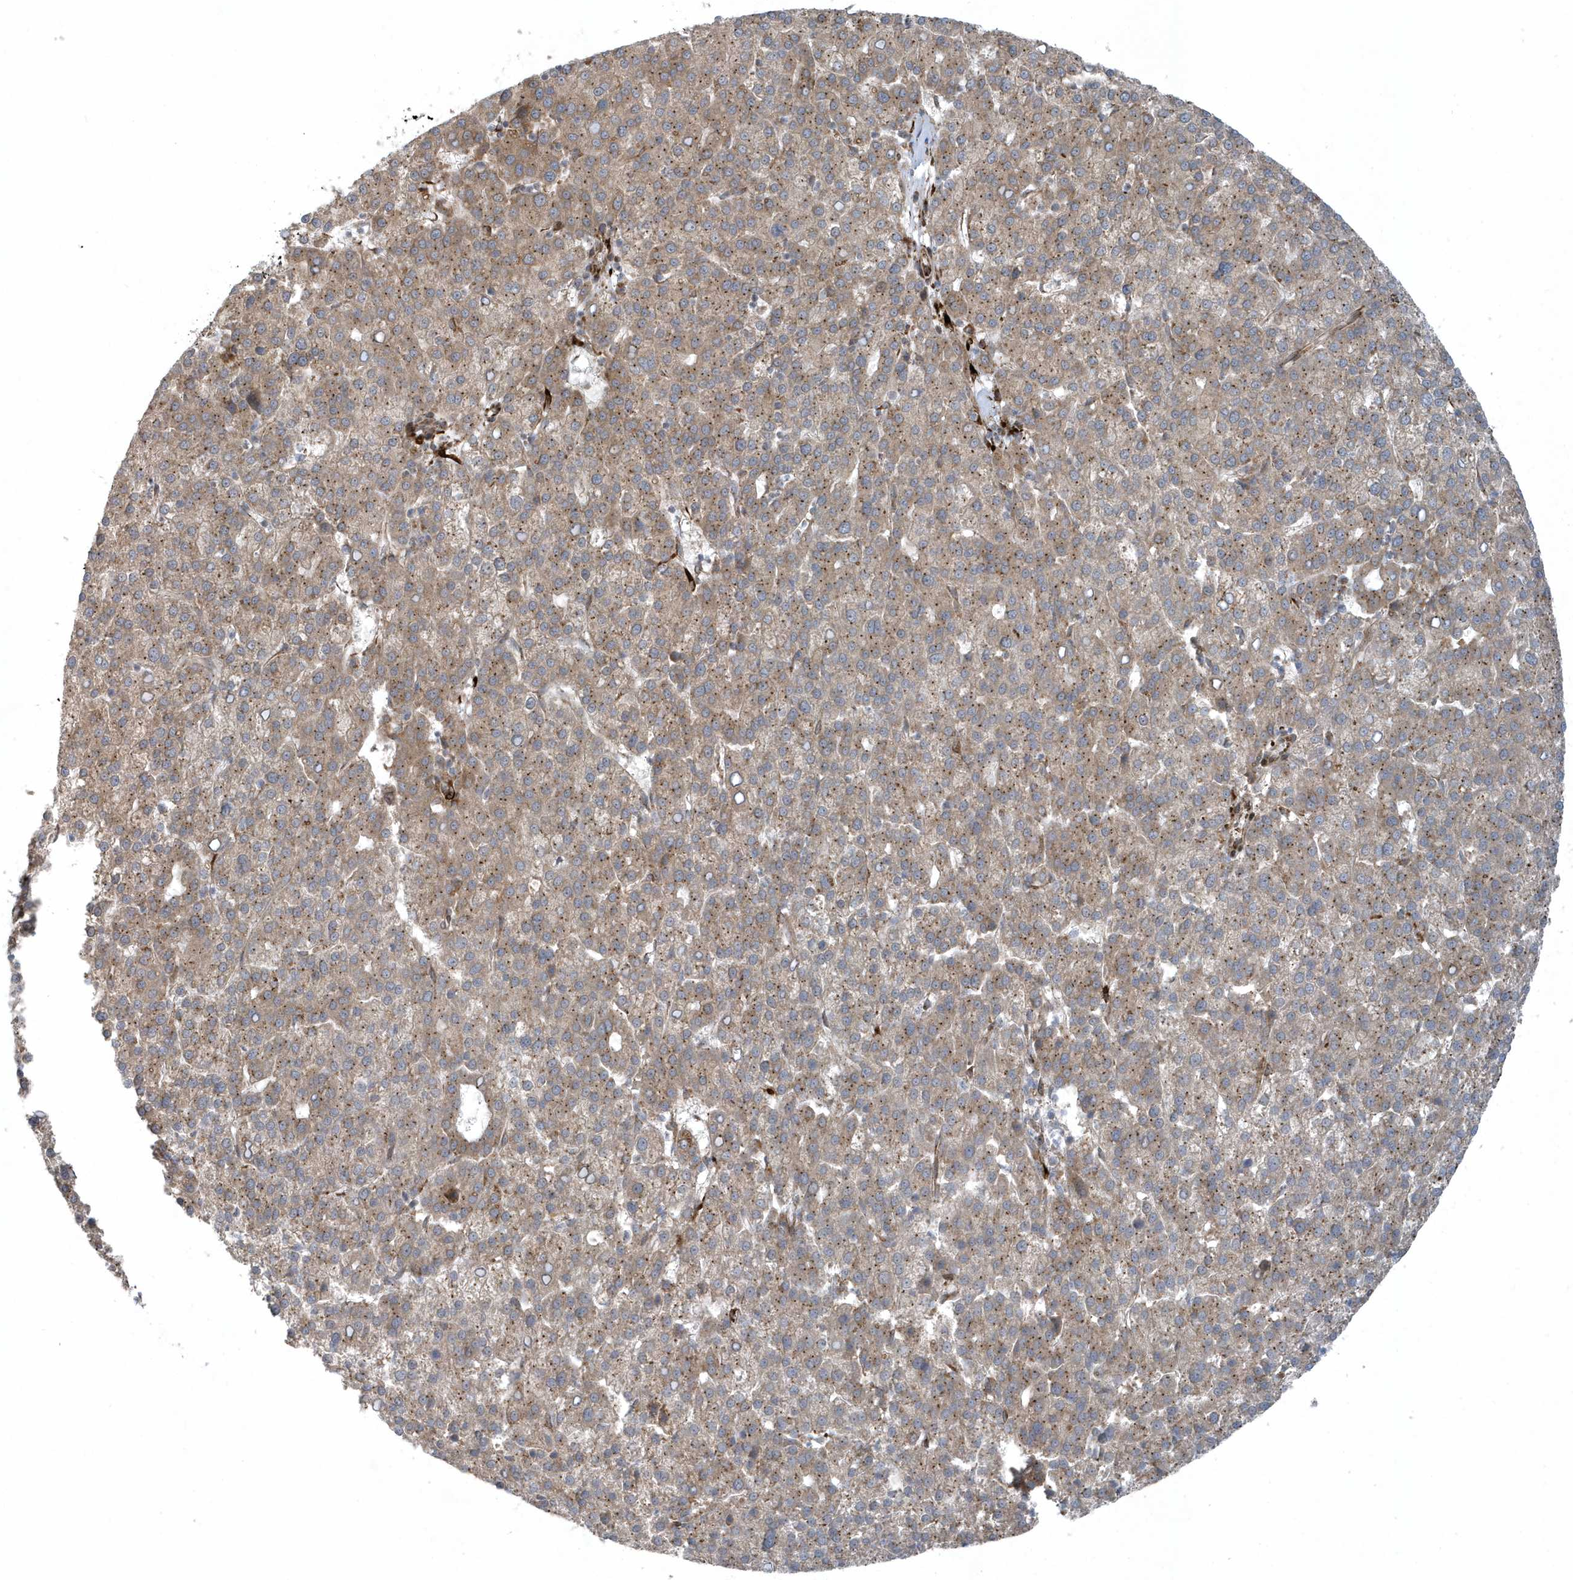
{"staining": {"intensity": "moderate", "quantity": ">75%", "location": "cytoplasmic/membranous"}, "tissue": "liver cancer", "cell_type": "Tumor cells", "image_type": "cancer", "snomed": [{"axis": "morphology", "description": "Carcinoma, Hepatocellular, NOS"}, {"axis": "topography", "description": "Liver"}], "caption": "Immunohistochemical staining of human liver hepatocellular carcinoma exhibits moderate cytoplasmic/membranous protein positivity in approximately >75% of tumor cells.", "gene": "FAM98A", "patient": {"sex": "female", "age": 58}}